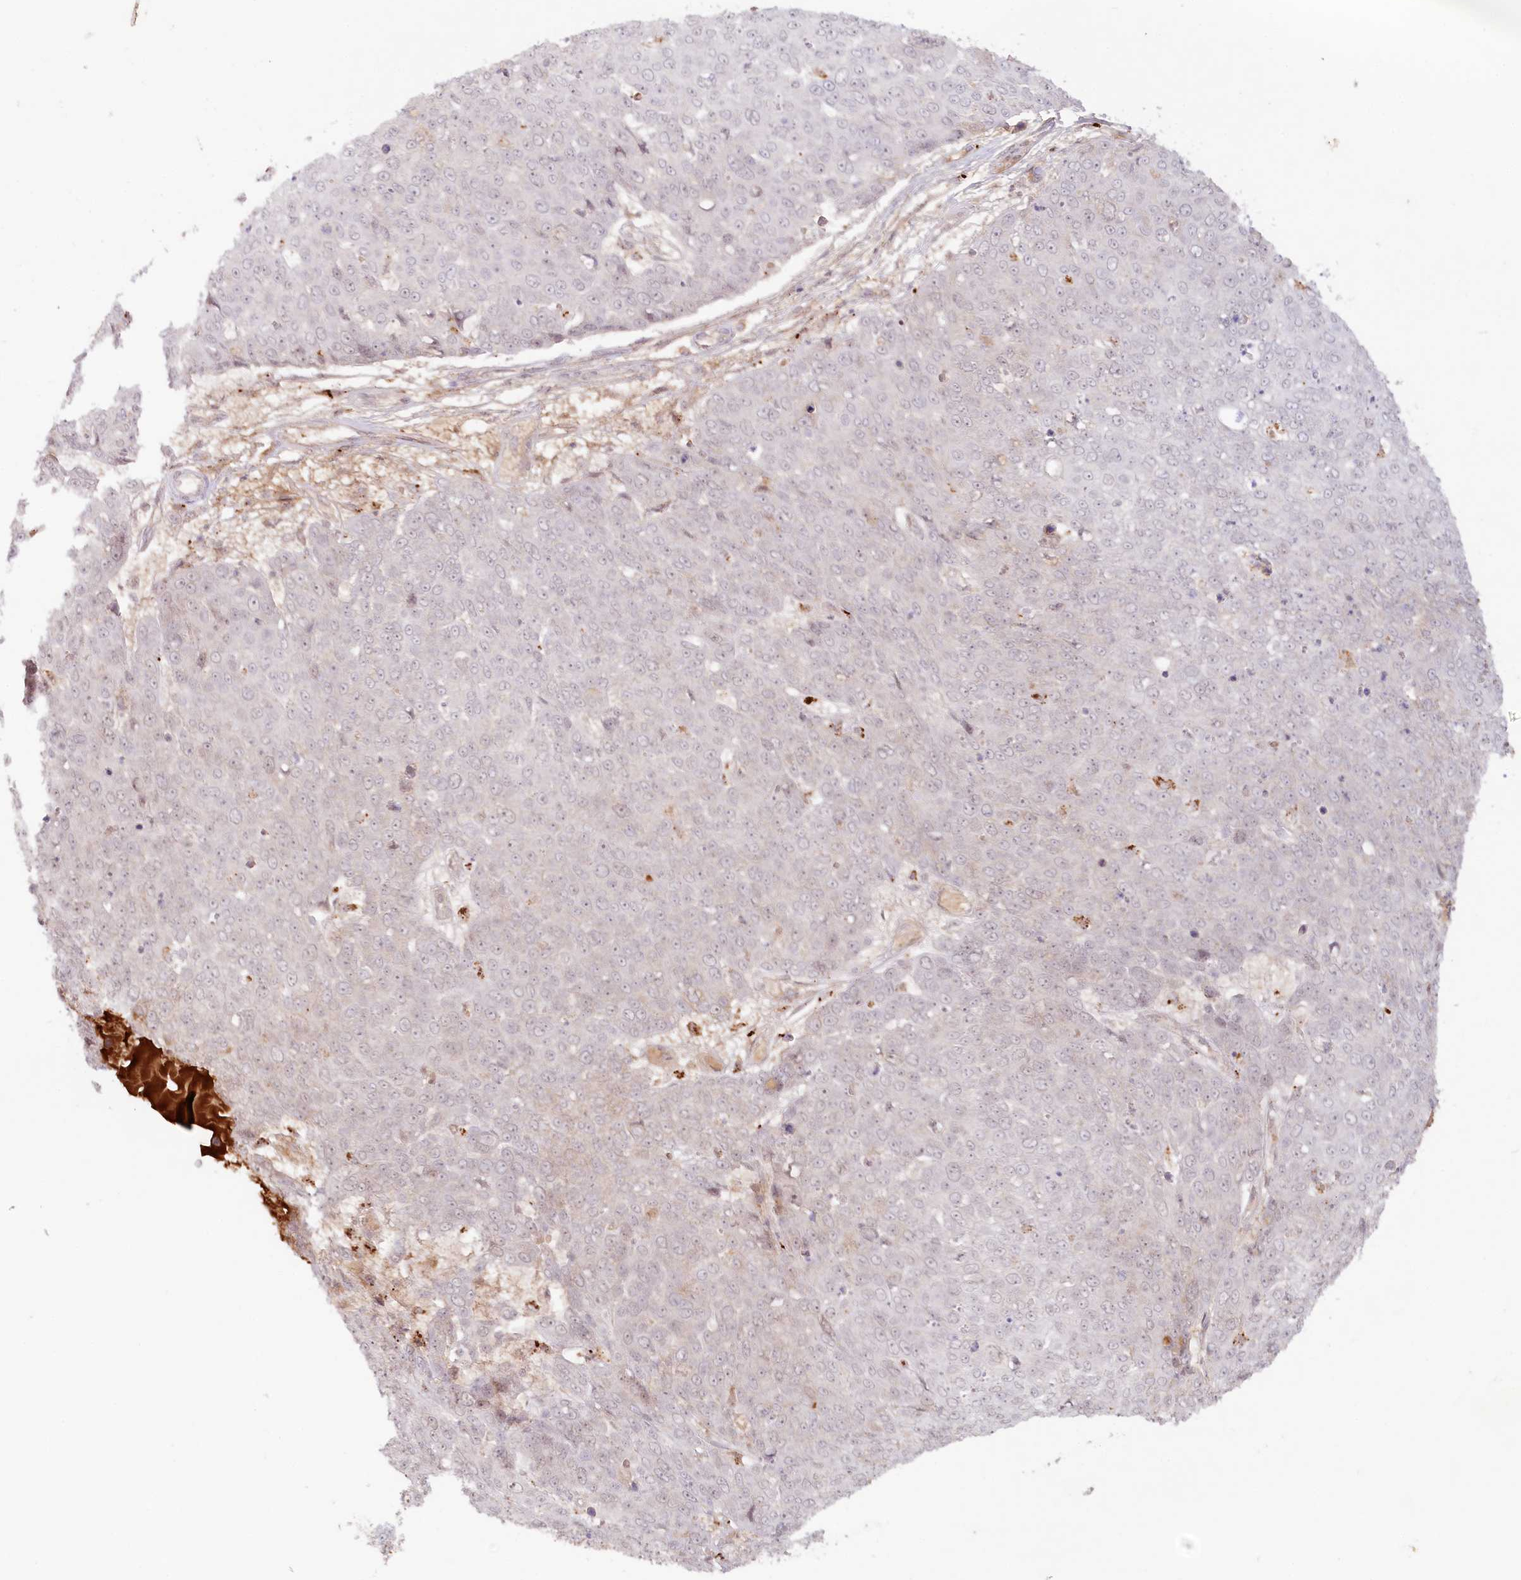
{"staining": {"intensity": "moderate", "quantity": "<25%", "location": "cytoplasmic/membranous"}, "tissue": "skin cancer", "cell_type": "Tumor cells", "image_type": "cancer", "snomed": [{"axis": "morphology", "description": "Squamous cell carcinoma, NOS"}, {"axis": "topography", "description": "Skin"}], "caption": "The immunohistochemical stain highlights moderate cytoplasmic/membranous staining in tumor cells of squamous cell carcinoma (skin) tissue.", "gene": "PSAPL1", "patient": {"sex": "male", "age": 71}}